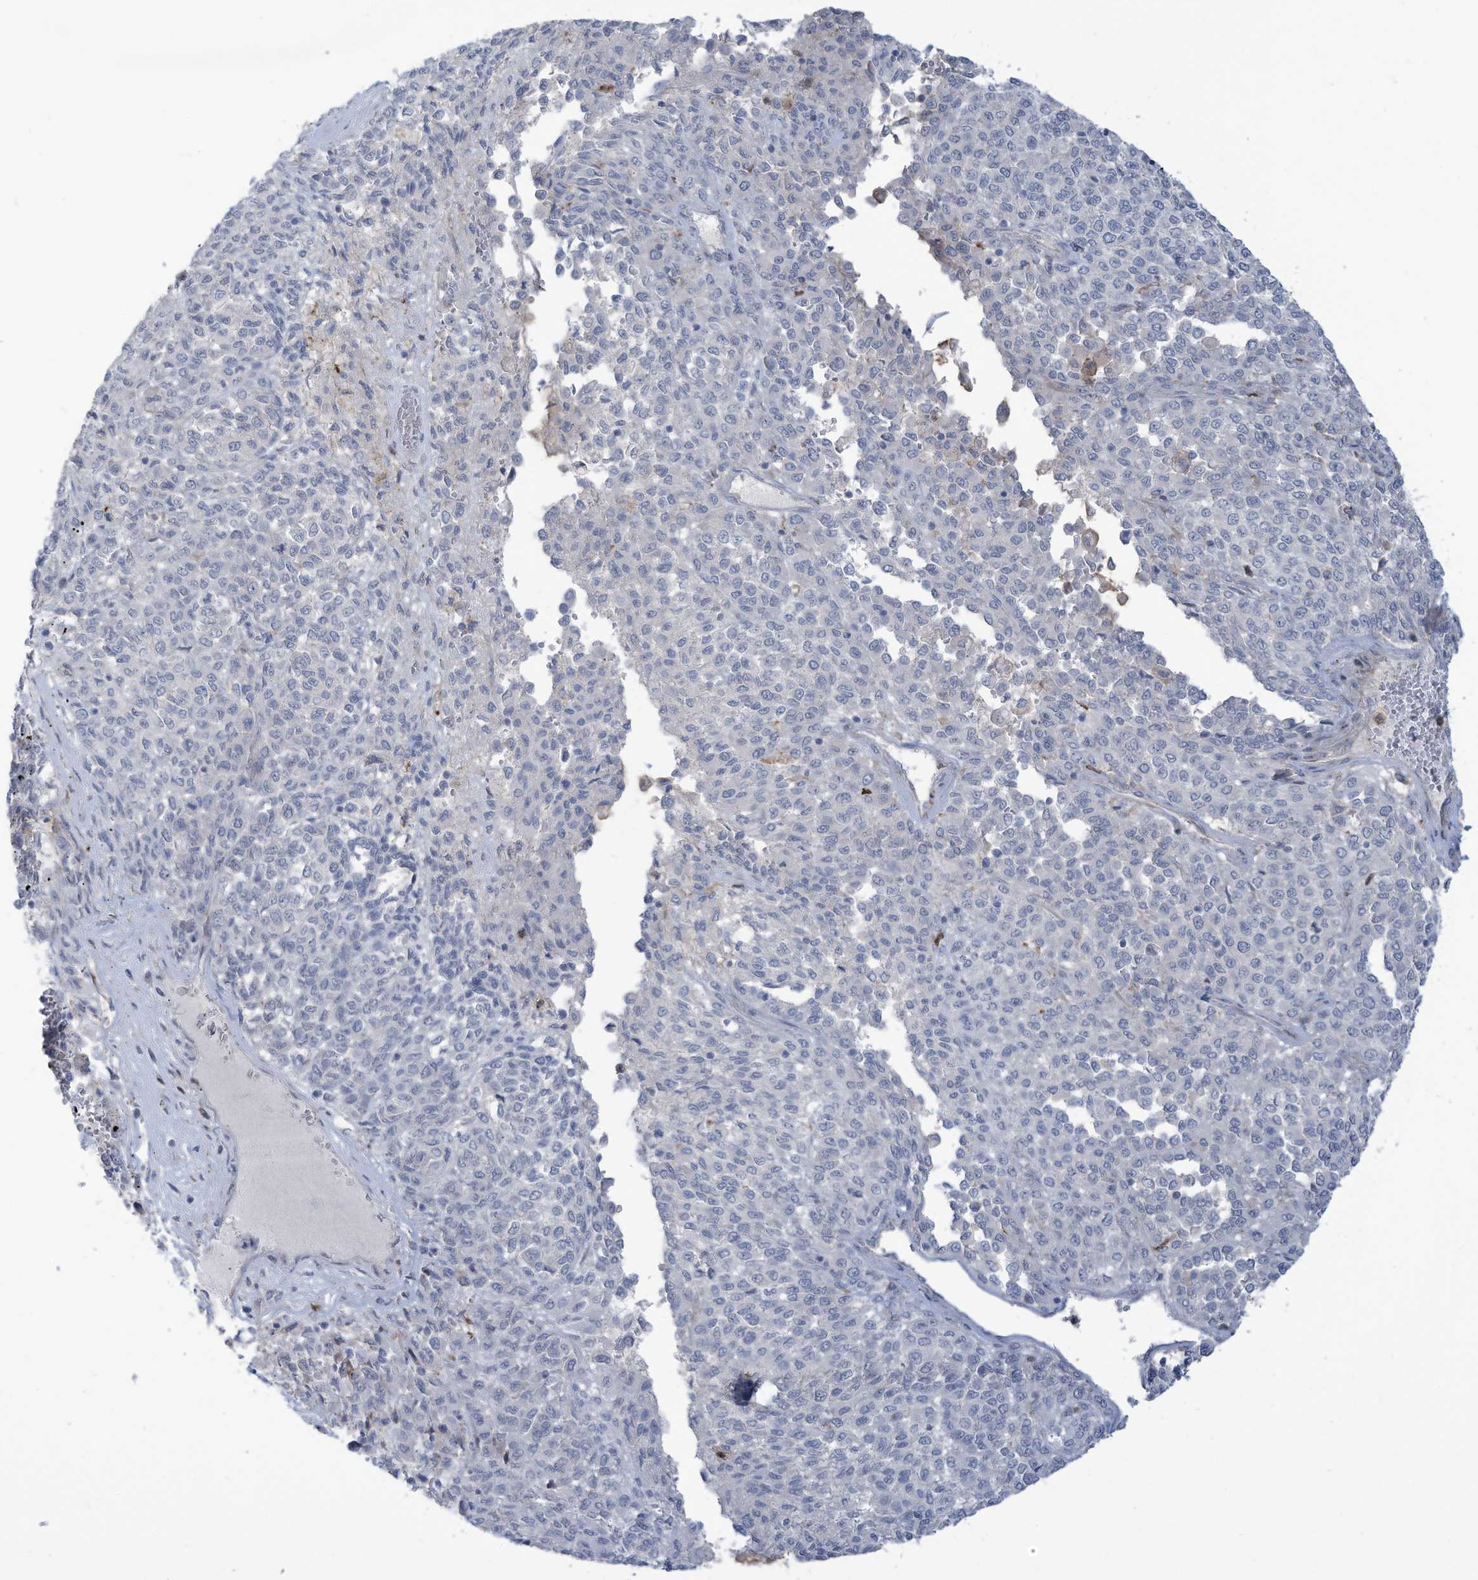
{"staining": {"intensity": "negative", "quantity": "none", "location": "none"}, "tissue": "melanoma", "cell_type": "Tumor cells", "image_type": "cancer", "snomed": [{"axis": "morphology", "description": "Malignant melanoma, Metastatic site"}, {"axis": "topography", "description": "Pancreas"}], "caption": "This is an IHC histopathology image of melanoma. There is no staining in tumor cells.", "gene": "NOTO", "patient": {"sex": "female", "age": 30}}